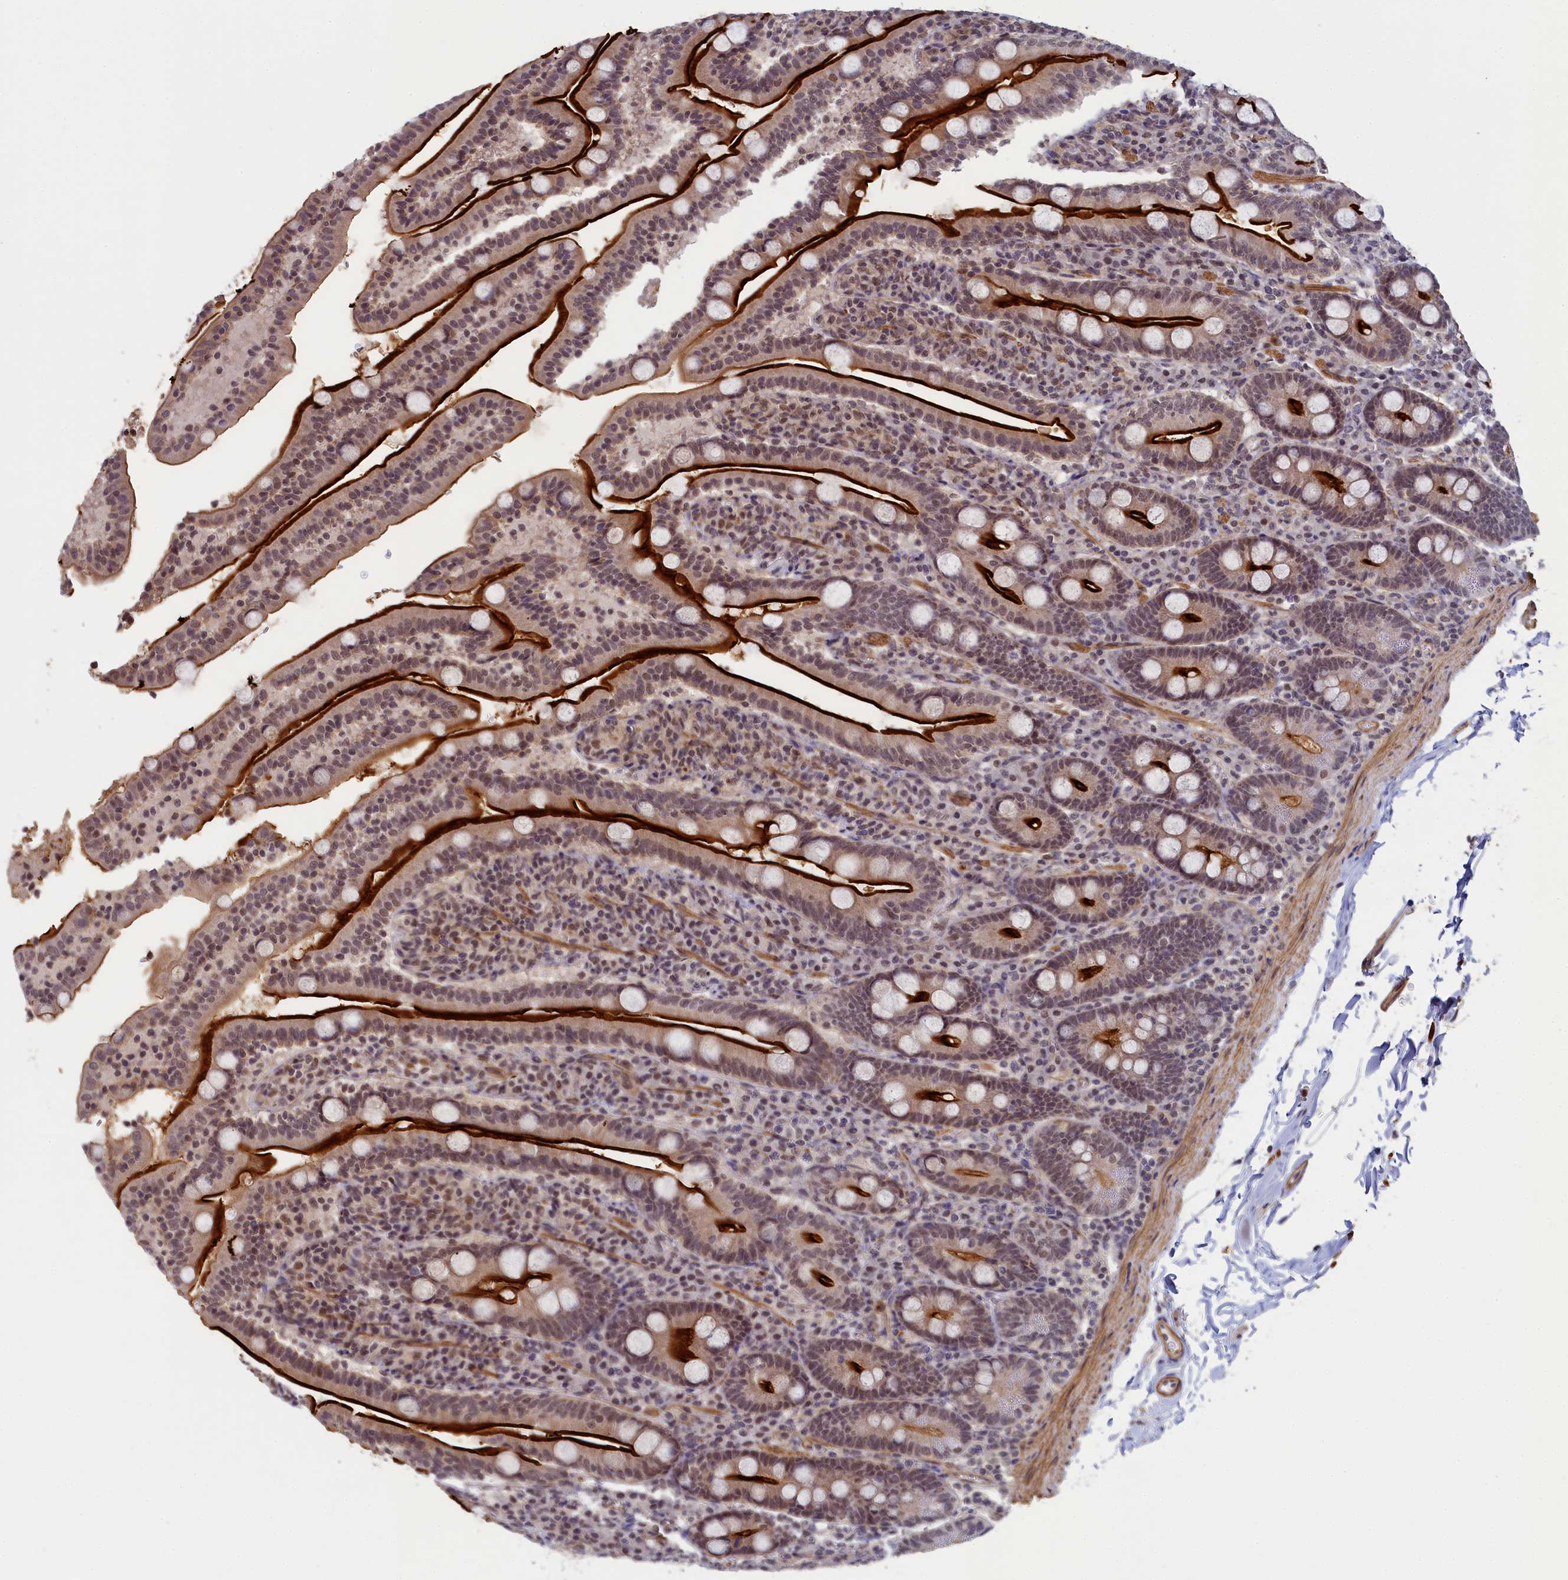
{"staining": {"intensity": "strong", "quantity": "25%-75%", "location": "cytoplasmic/membranous,nuclear"}, "tissue": "duodenum", "cell_type": "Glandular cells", "image_type": "normal", "snomed": [{"axis": "morphology", "description": "Normal tissue, NOS"}, {"axis": "topography", "description": "Duodenum"}], "caption": "High-power microscopy captured an immunohistochemistry (IHC) photomicrograph of unremarkable duodenum, revealing strong cytoplasmic/membranous,nuclear staining in about 25%-75% of glandular cells.", "gene": "INTS14", "patient": {"sex": "male", "age": 35}}